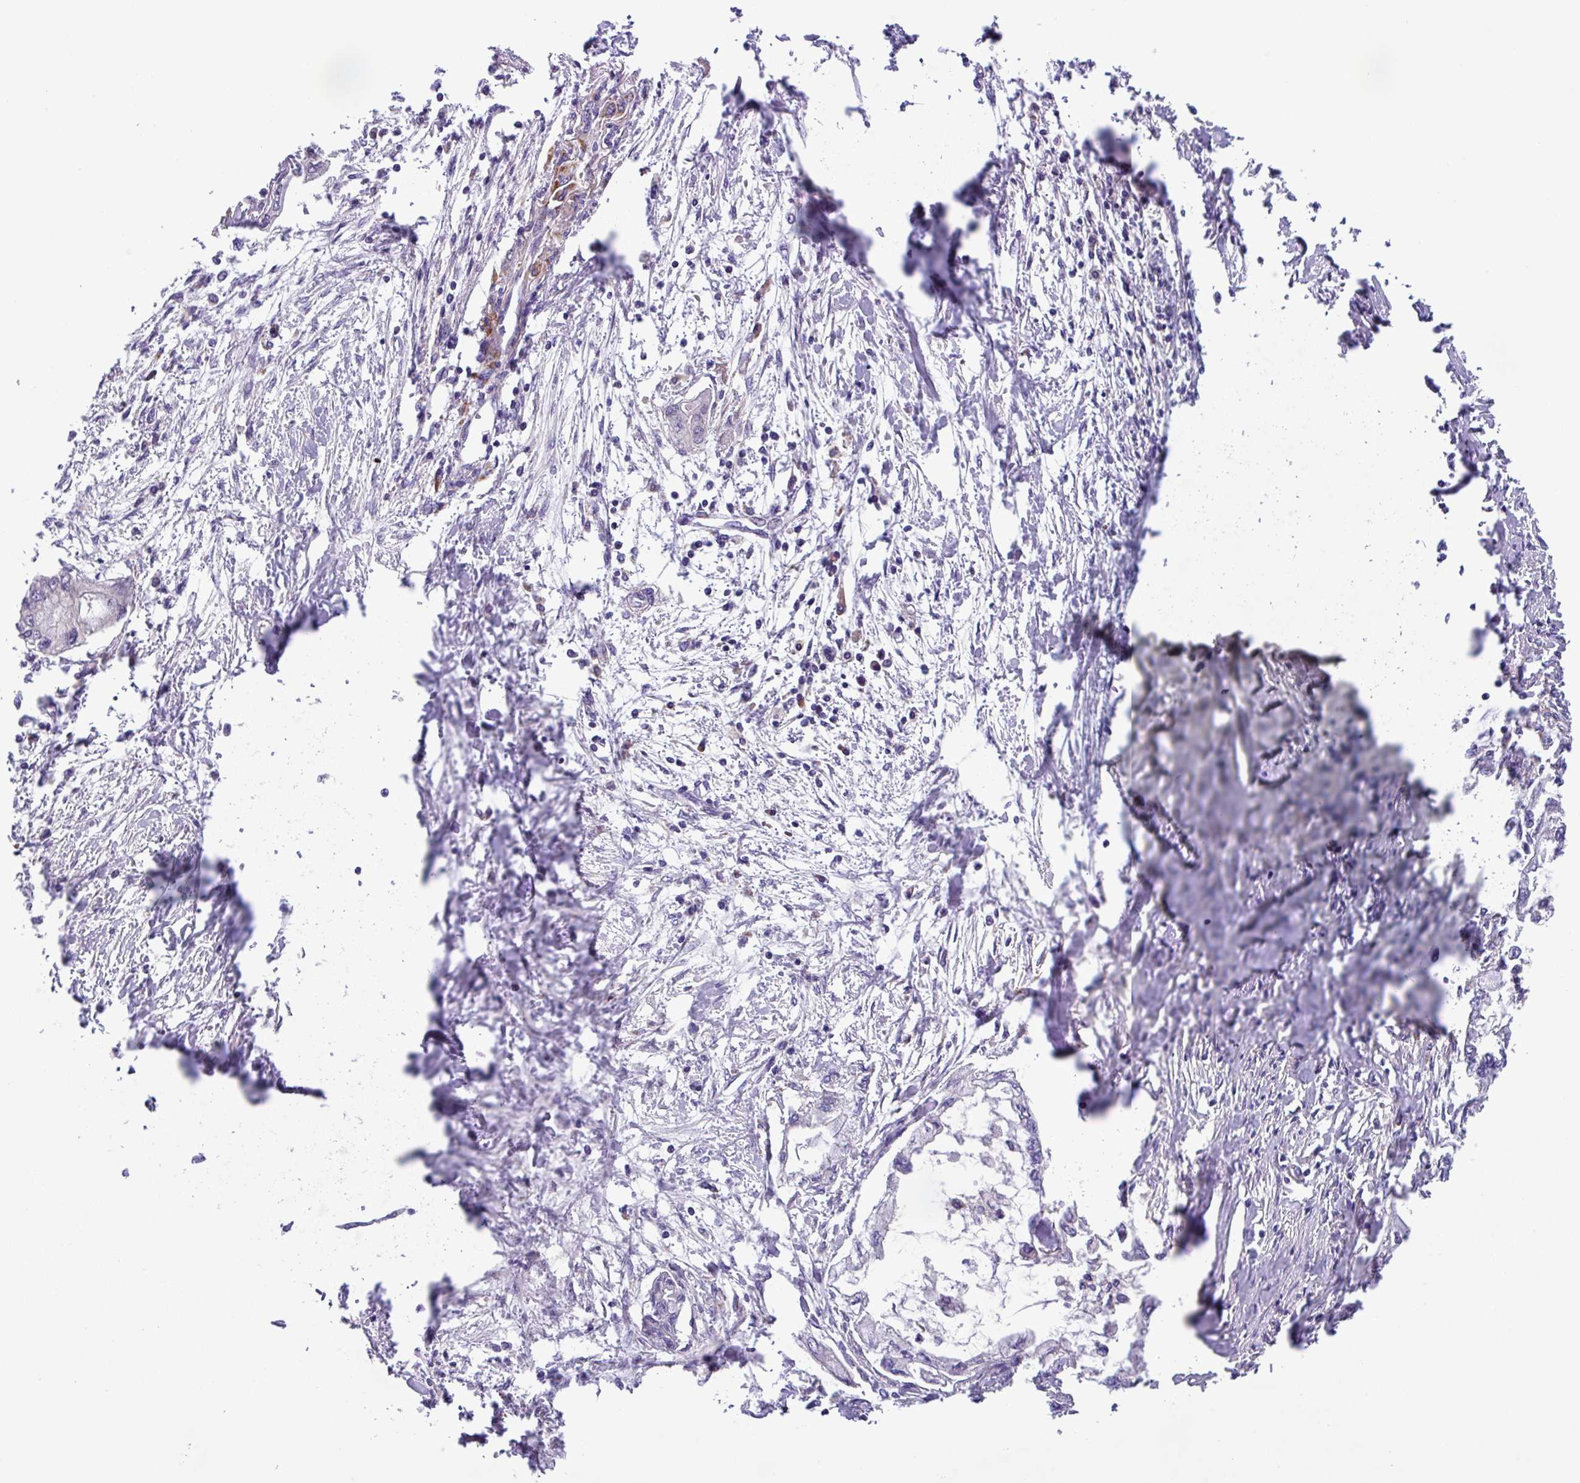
{"staining": {"intensity": "negative", "quantity": "none", "location": "none"}, "tissue": "pancreatic cancer", "cell_type": "Tumor cells", "image_type": "cancer", "snomed": [{"axis": "morphology", "description": "Adenocarcinoma, NOS"}, {"axis": "topography", "description": "Pancreas"}], "caption": "The image demonstrates no significant positivity in tumor cells of pancreatic cancer. The staining was performed using DAB (3,3'-diaminobenzidine) to visualize the protein expression in brown, while the nuclei were stained in blue with hematoxylin (Magnification: 20x).", "gene": "AKIRIN1", "patient": {"sex": "male", "age": 48}}